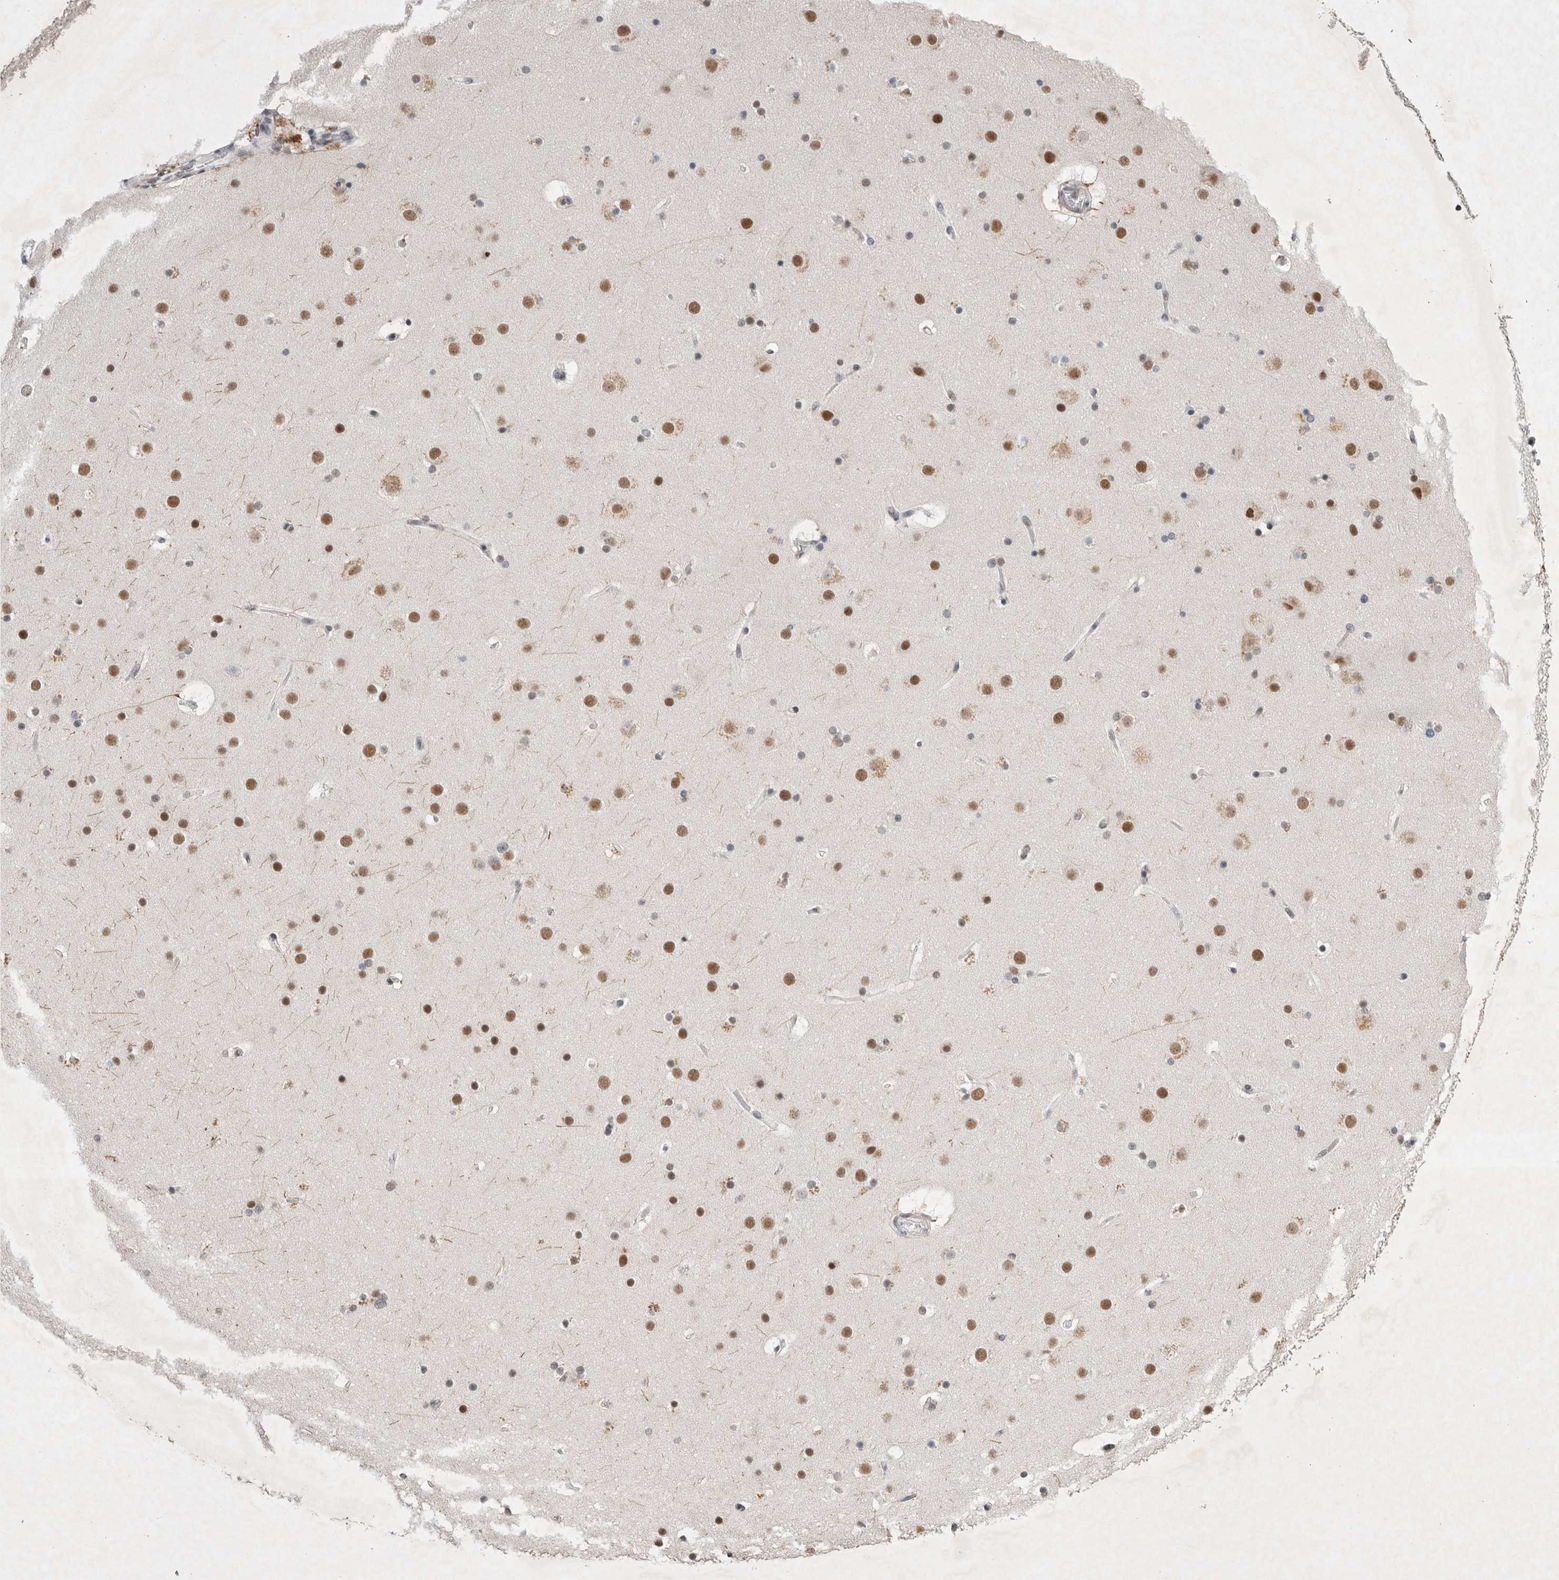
{"staining": {"intensity": "weak", "quantity": ">75%", "location": "nuclear"}, "tissue": "cerebral cortex", "cell_type": "Endothelial cells", "image_type": "normal", "snomed": [{"axis": "morphology", "description": "Normal tissue, NOS"}, {"axis": "topography", "description": "Cerebral cortex"}], "caption": "Endothelial cells demonstrate low levels of weak nuclear expression in approximately >75% of cells in normal cerebral cortex. The staining was performed using DAB, with brown indicating positive protein expression. Nuclei are stained blue with hematoxylin.", "gene": "RBM6", "patient": {"sex": "male", "age": 57}}